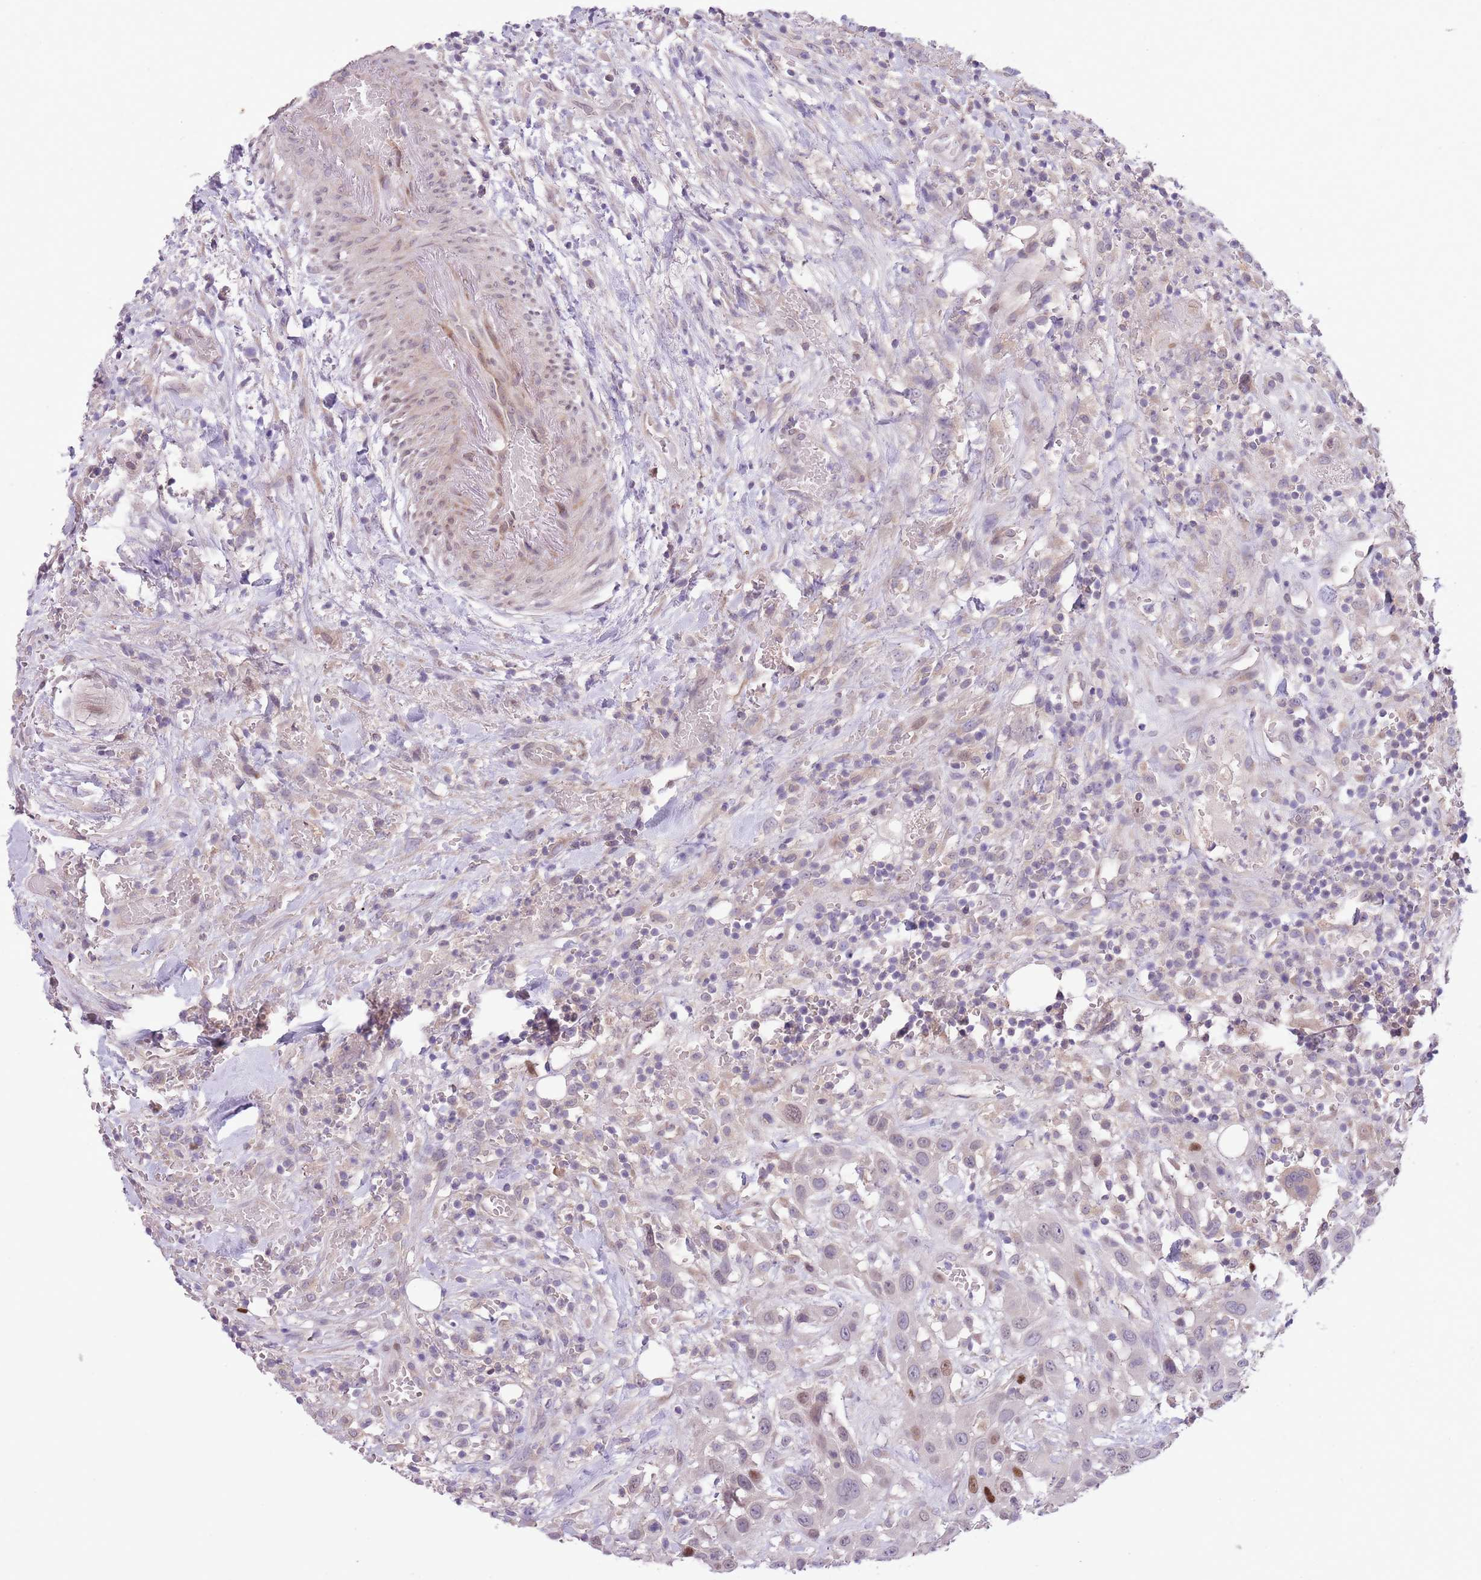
{"staining": {"intensity": "moderate", "quantity": "<25%", "location": "nuclear"}, "tissue": "head and neck cancer", "cell_type": "Tumor cells", "image_type": "cancer", "snomed": [{"axis": "morphology", "description": "Squamous cell carcinoma, NOS"}, {"axis": "topography", "description": "Head-Neck"}], "caption": "Approximately <25% of tumor cells in head and neck cancer (squamous cell carcinoma) demonstrate moderate nuclear protein staining as visualized by brown immunohistochemical staining.", "gene": "CCND2", "patient": {"sex": "male", "age": 81}}